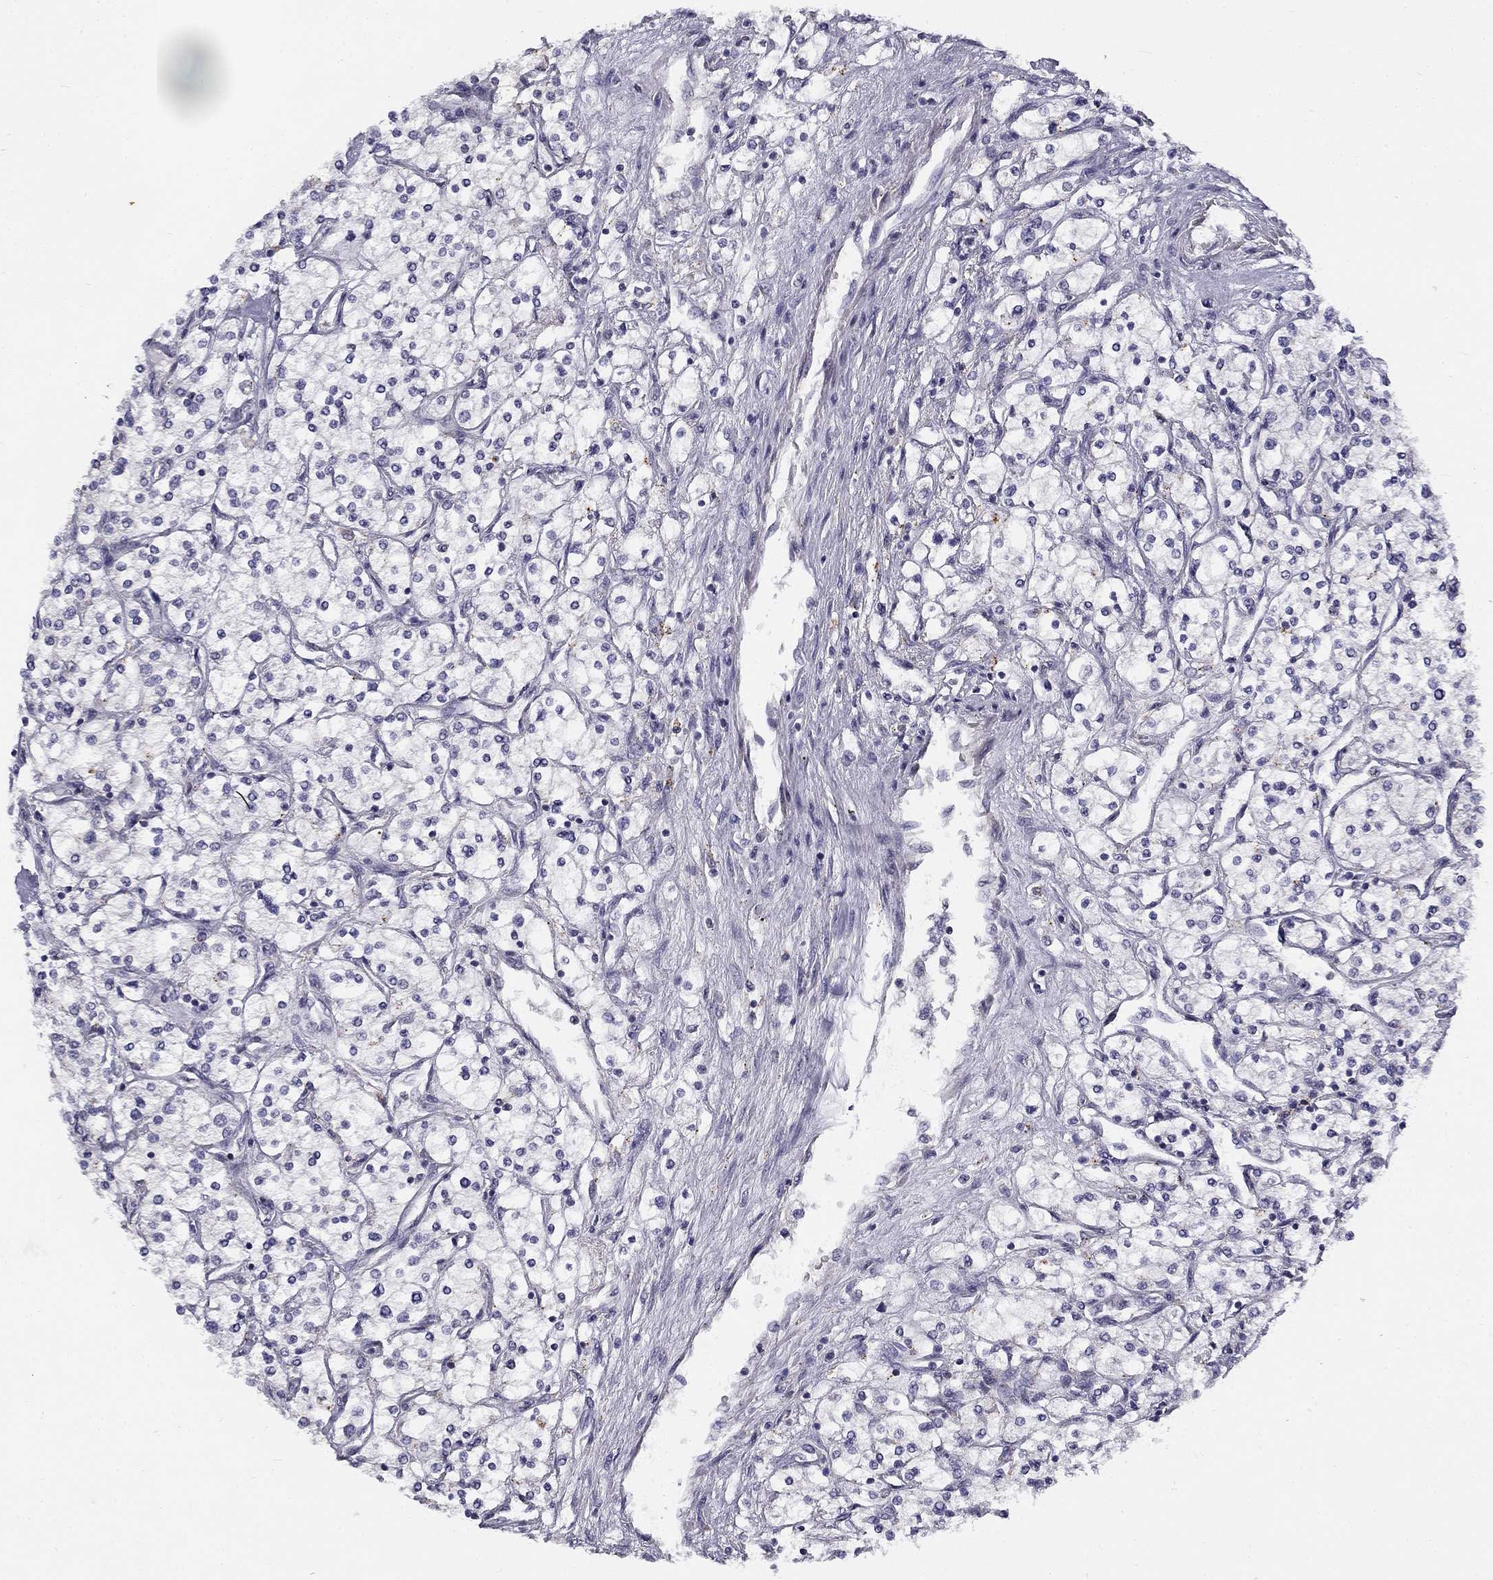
{"staining": {"intensity": "negative", "quantity": "none", "location": "none"}, "tissue": "renal cancer", "cell_type": "Tumor cells", "image_type": "cancer", "snomed": [{"axis": "morphology", "description": "Adenocarcinoma, NOS"}, {"axis": "topography", "description": "Kidney"}], "caption": "An immunohistochemistry micrograph of renal cancer is shown. There is no staining in tumor cells of renal cancer.", "gene": "CNR1", "patient": {"sex": "male", "age": 80}}